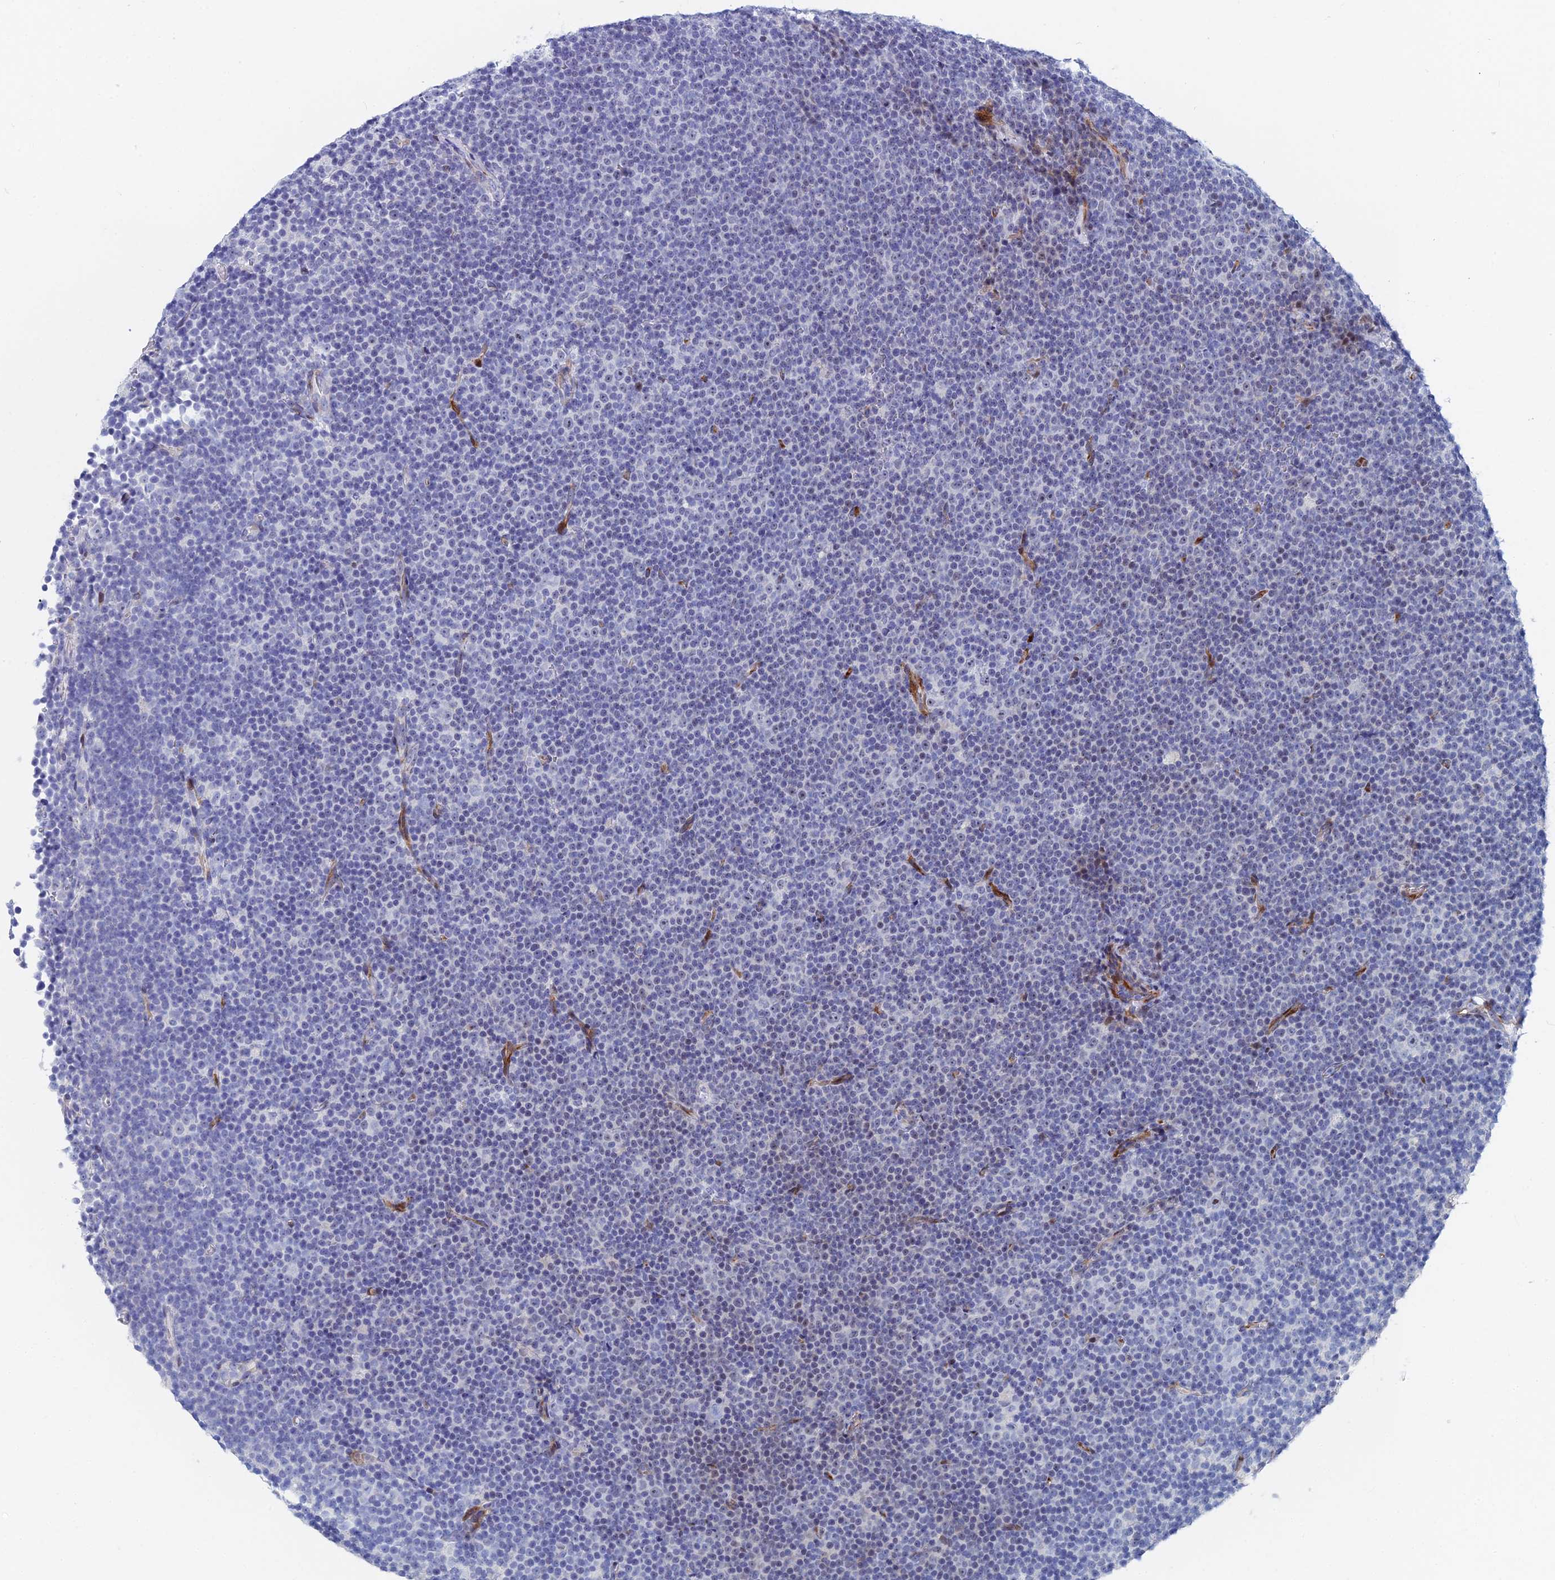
{"staining": {"intensity": "negative", "quantity": "none", "location": "none"}, "tissue": "lymphoma", "cell_type": "Tumor cells", "image_type": "cancer", "snomed": [{"axis": "morphology", "description": "Malignant lymphoma, non-Hodgkin's type, Low grade"}, {"axis": "topography", "description": "Lymph node"}], "caption": "Malignant lymphoma, non-Hodgkin's type (low-grade) stained for a protein using IHC exhibits no positivity tumor cells.", "gene": "DRGX", "patient": {"sex": "female", "age": 67}}